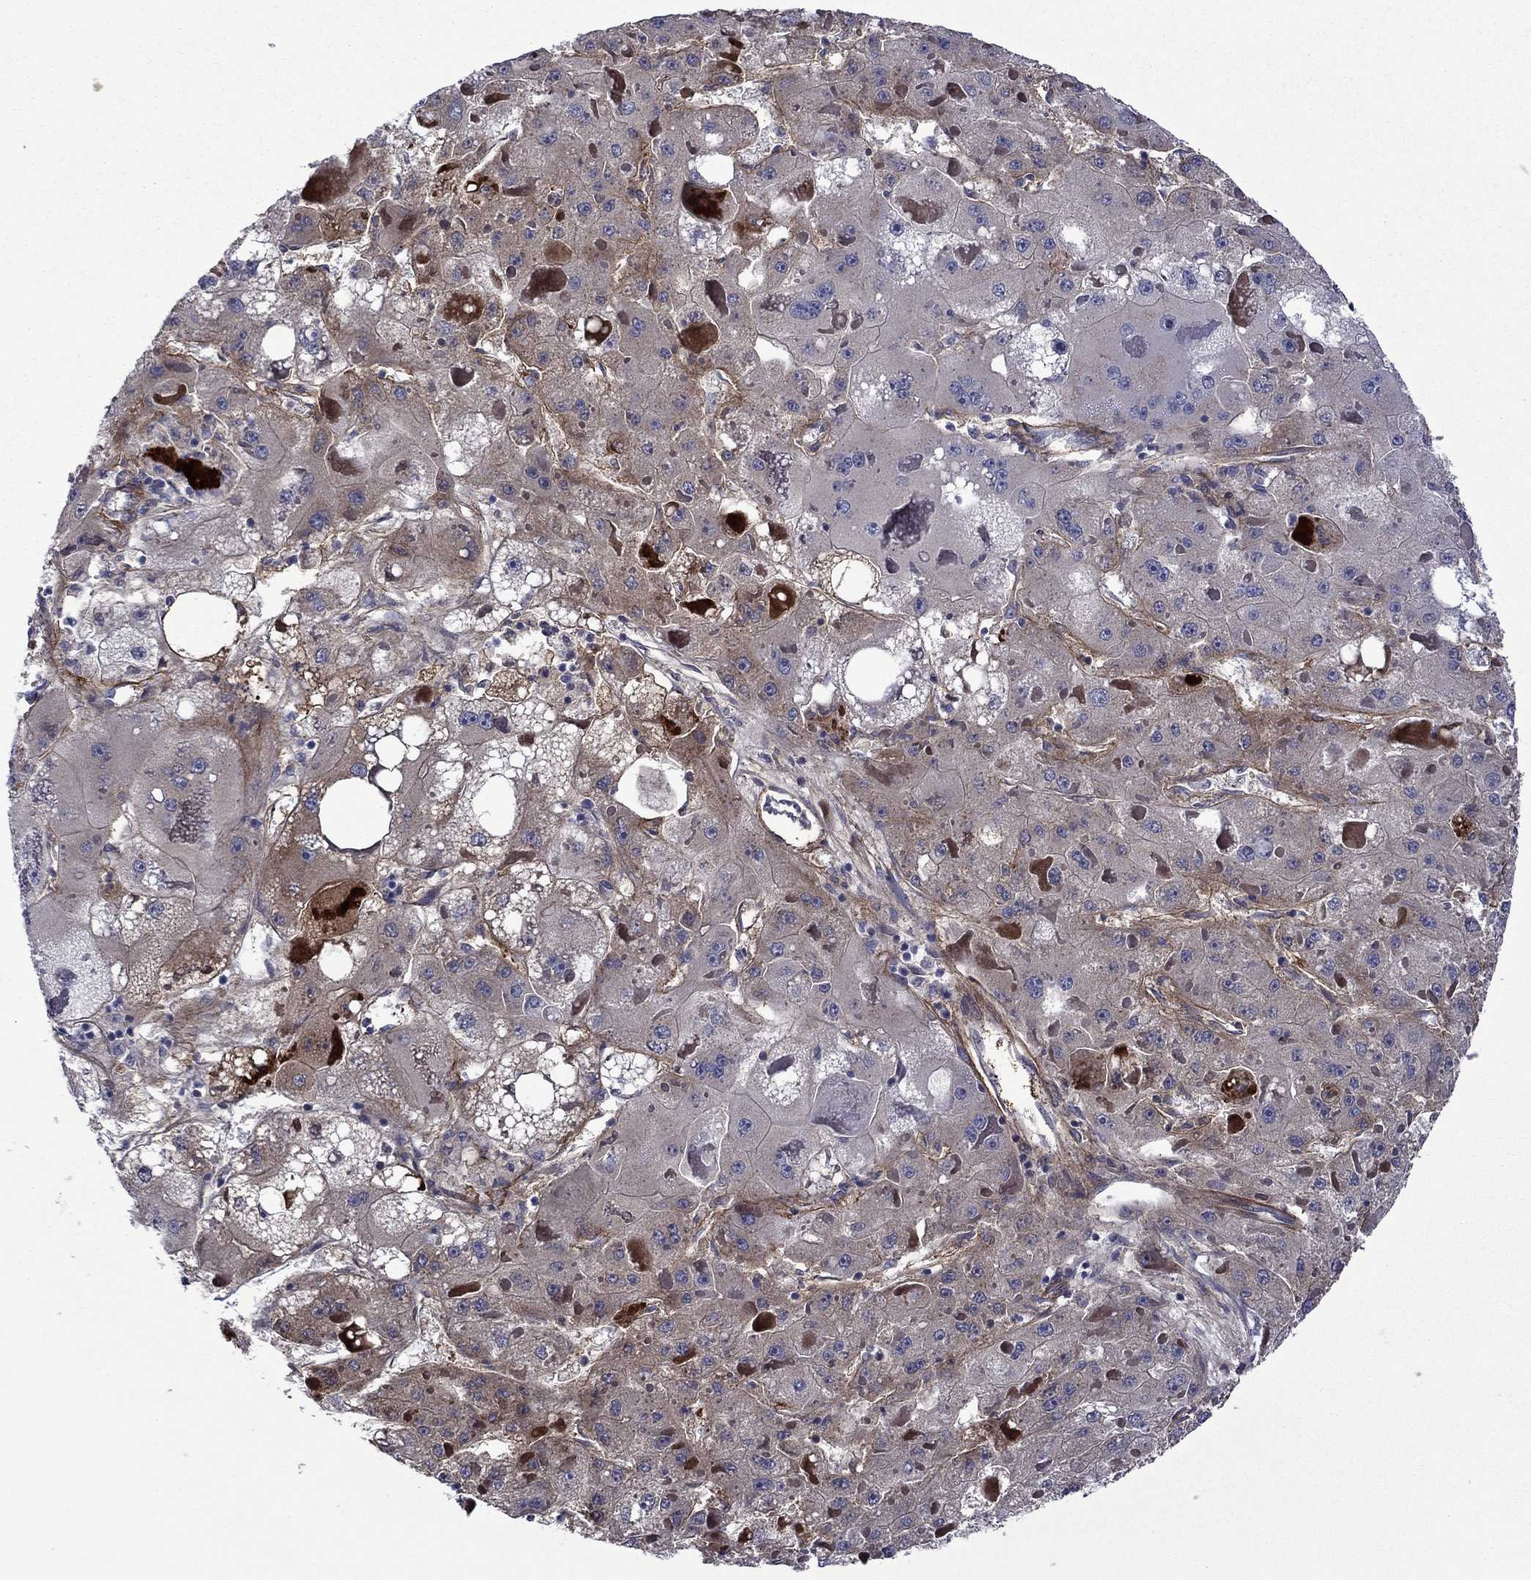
{"staining": {"intensity": "weak", "quantity": "<25%", "location": "cytoplasmic/membranous"}, "tissue": "liver cancer", "cell_type": "Tumor cells", "image_type": "cancer", "snomed": [{"axis": "morphology", "description": "Carcinoma, Hepatocellular, NOS"}, {"axis": "topography", "description": "Liver"}], "caption": "There is no significant positivity in tumor cells of liver cancer.", "gene": "HSPG2", "patient": {"sex": "female", "age": 73}}